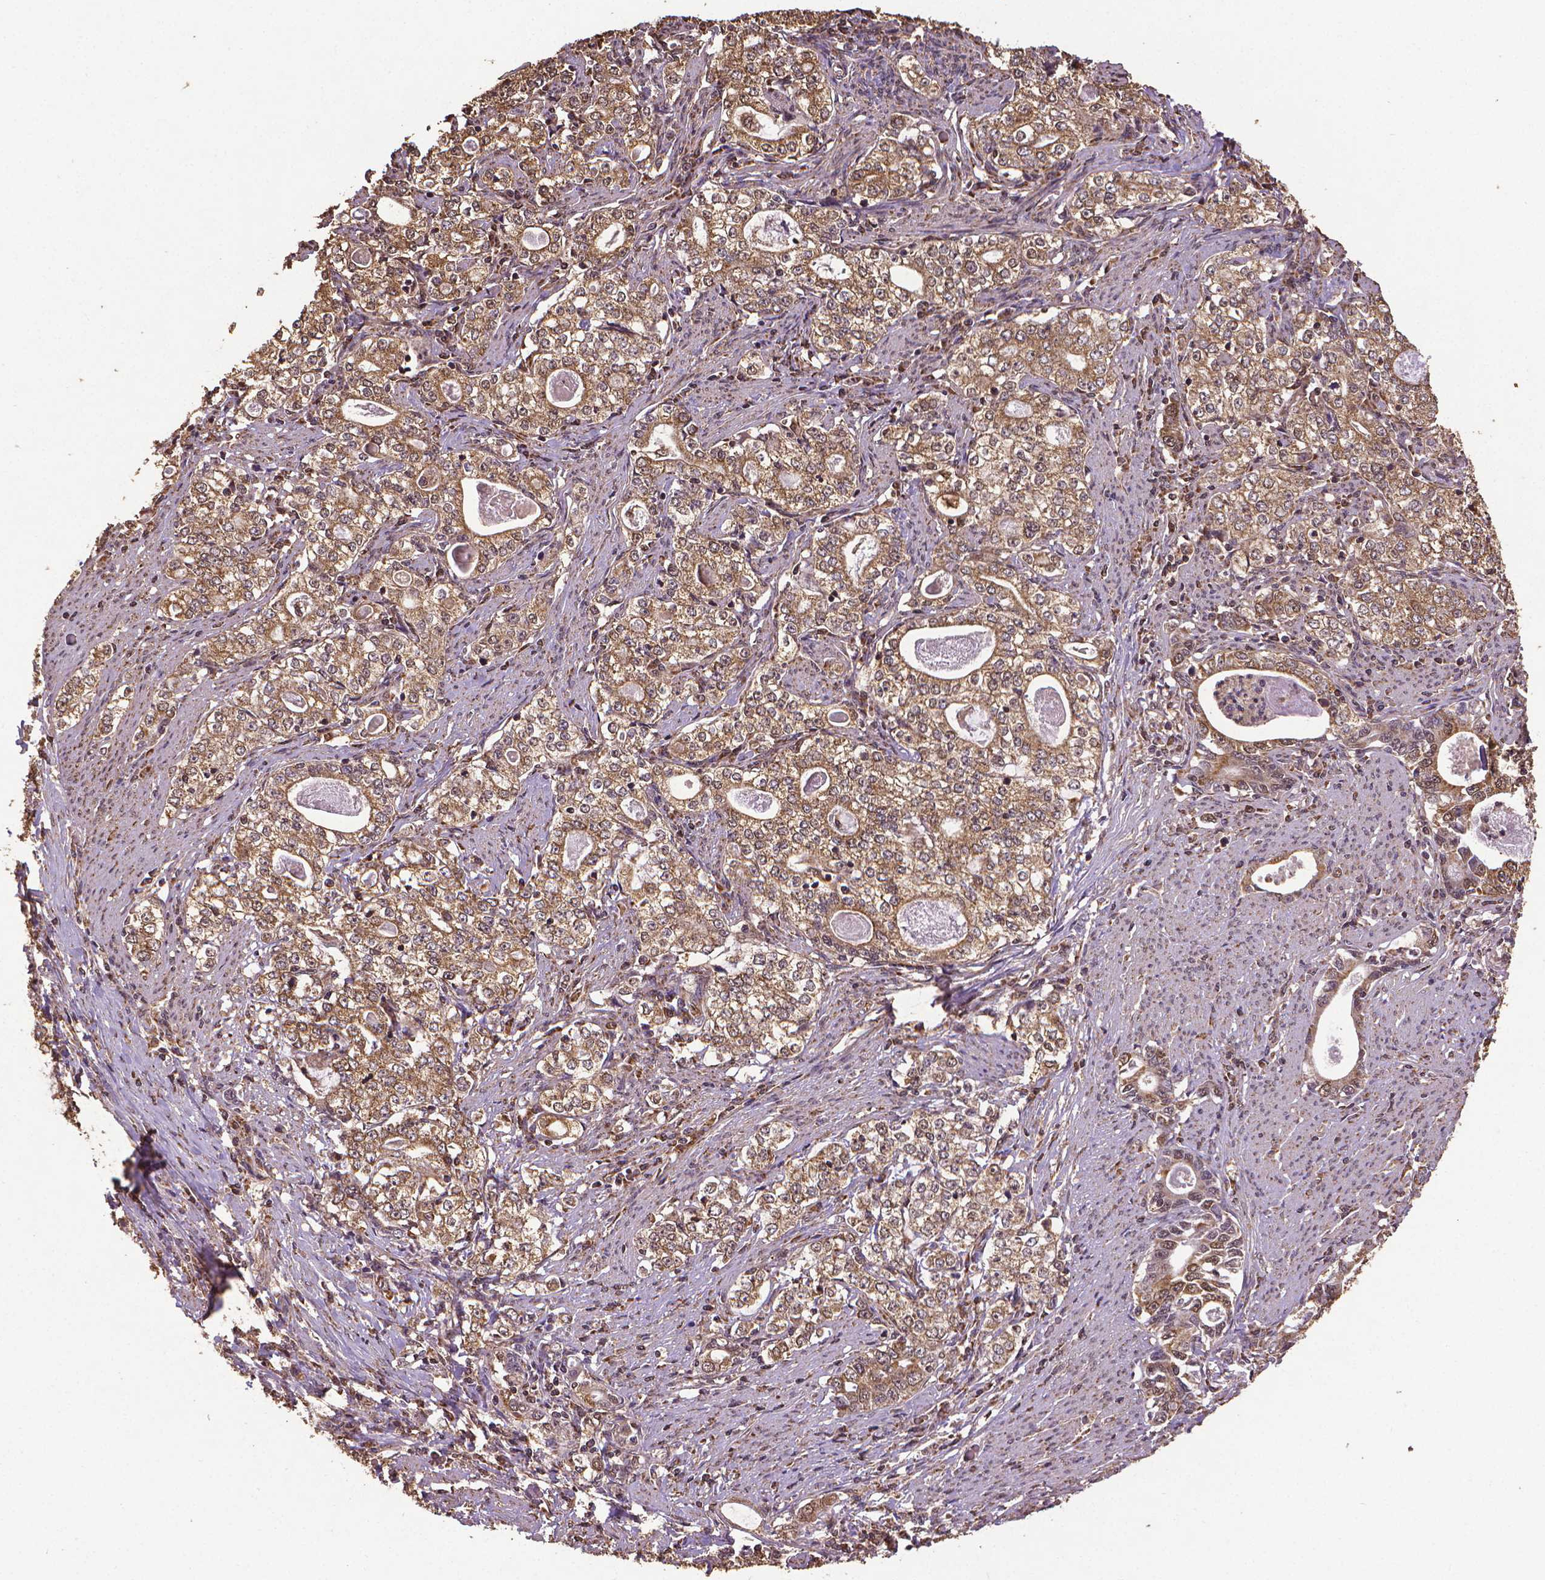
{"staining": {"intensity": "moderate", "quantity": ">75%", "location": "cytoplasmic/membranous"}, "tissue": "stomach cancer", "cell_type": "Tumor cells", "image_type": "cancer", "snomed": [{"axis": "morphology", "description": "Adenocarcinoma, NOS"}, {"axis": "topography", "description": "Stomach, lower"}], "caption": "Protein analysis of adenocarcinoma (stomach) tissue exhibits moderate cytoplasmic/membranous staining in about >75% of tumor cells.", "gene": "DCAF1", "patient": {"sex": "female", "age": 72}}